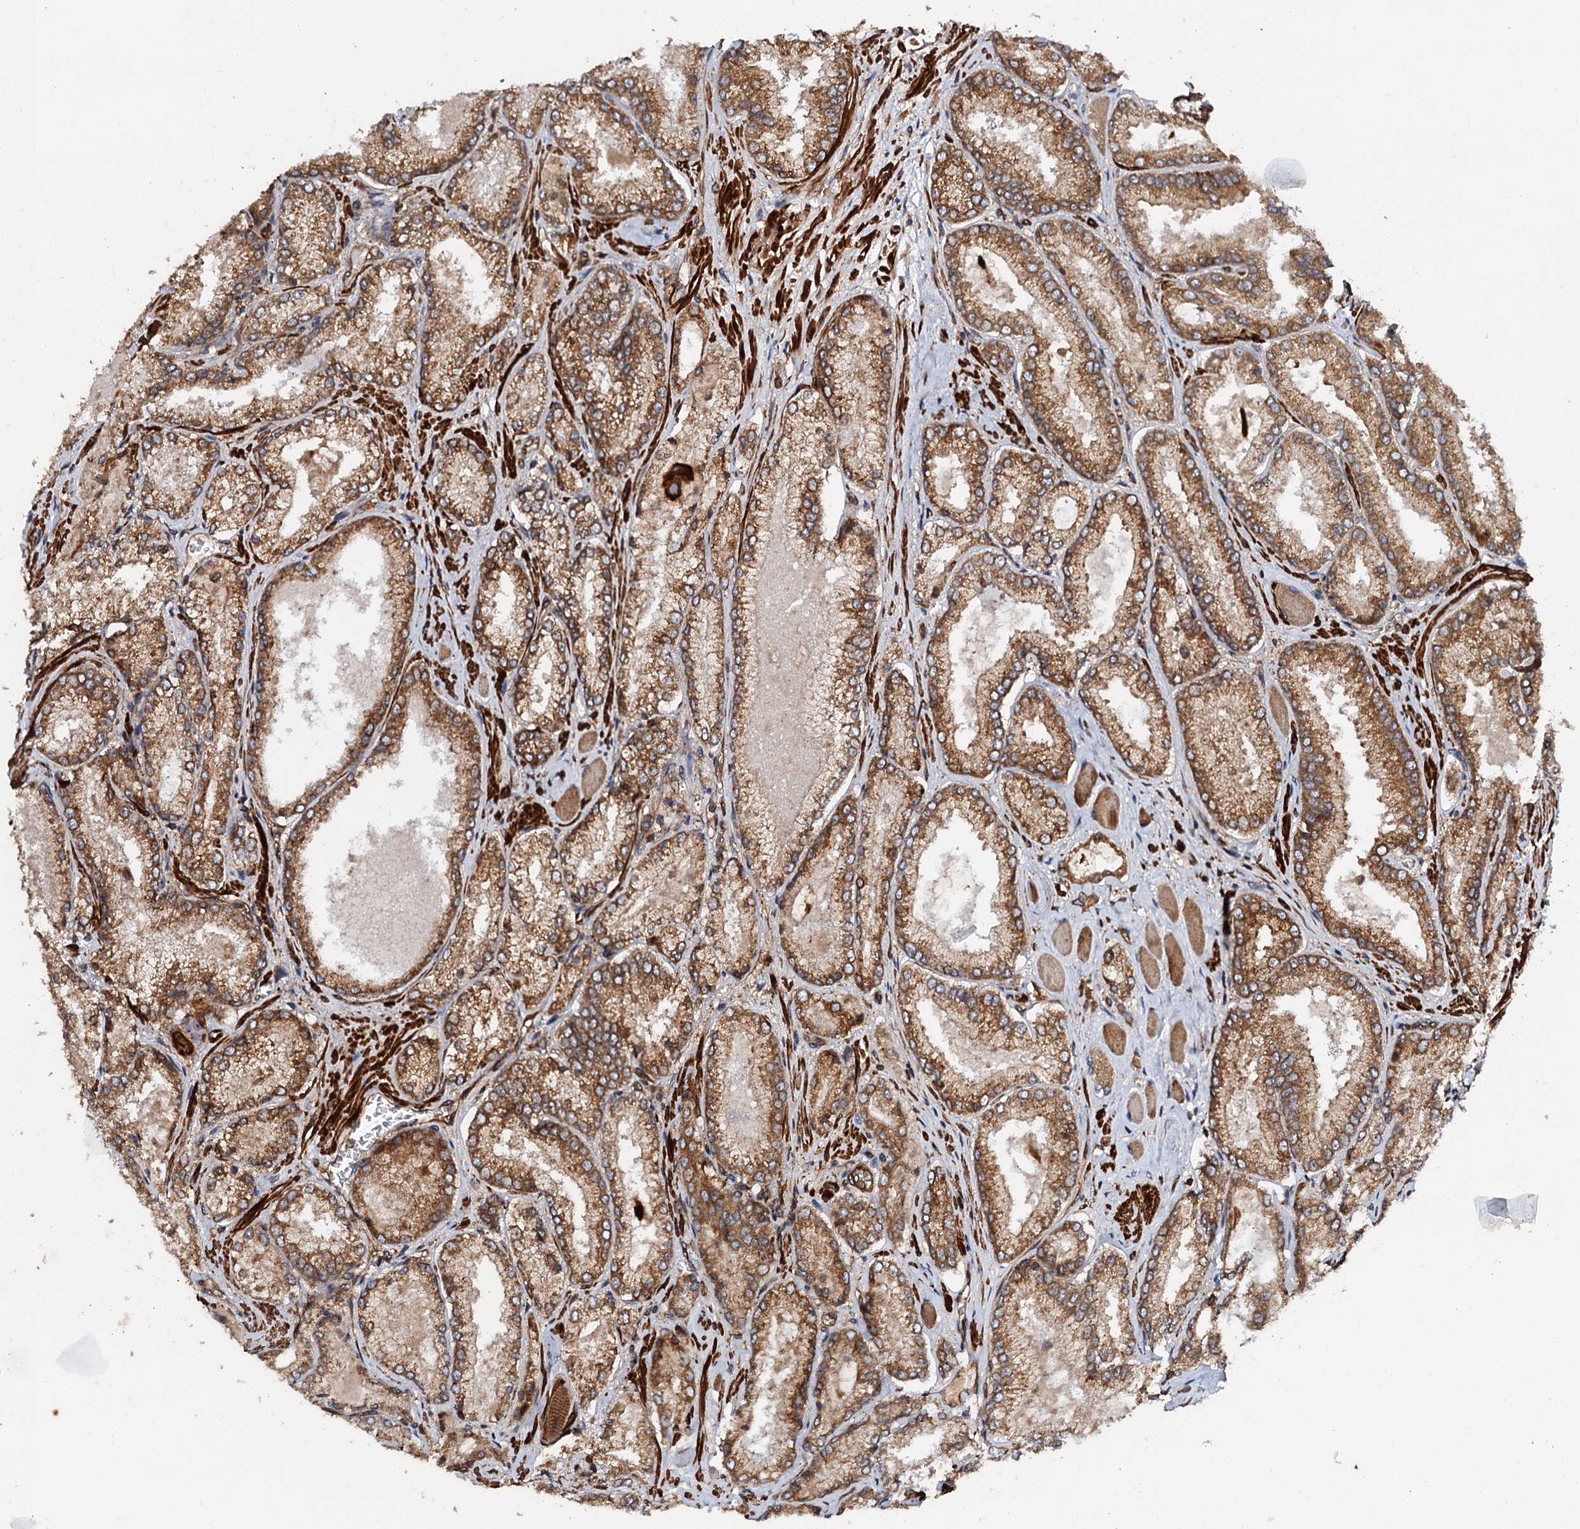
{"staining": {"intensity": "moderate", "quantity": ">75%", "location": "cytoplasmic/membranous"}, "tissue": "prostate cancer", "cell_type": "Tumor cells", "image_type": "cancer", "snomed": [{"axis": "morphology", "description": "Adenocarcinoma, Low grade"}, {"axis": "topography", "description": "Prostate"}], "caption": "High-magnification brightfield microscopy of prostate adenocarcinoma (low-grade) stained with DAB (brown) and counterstained with hematoxylin (blue). tumor cells exhibit moderate cytoplasmic/membranous staining is seen in about>75% of cells.", "gene": "BORA", "patient": {"sex": "male", "age": 74}}